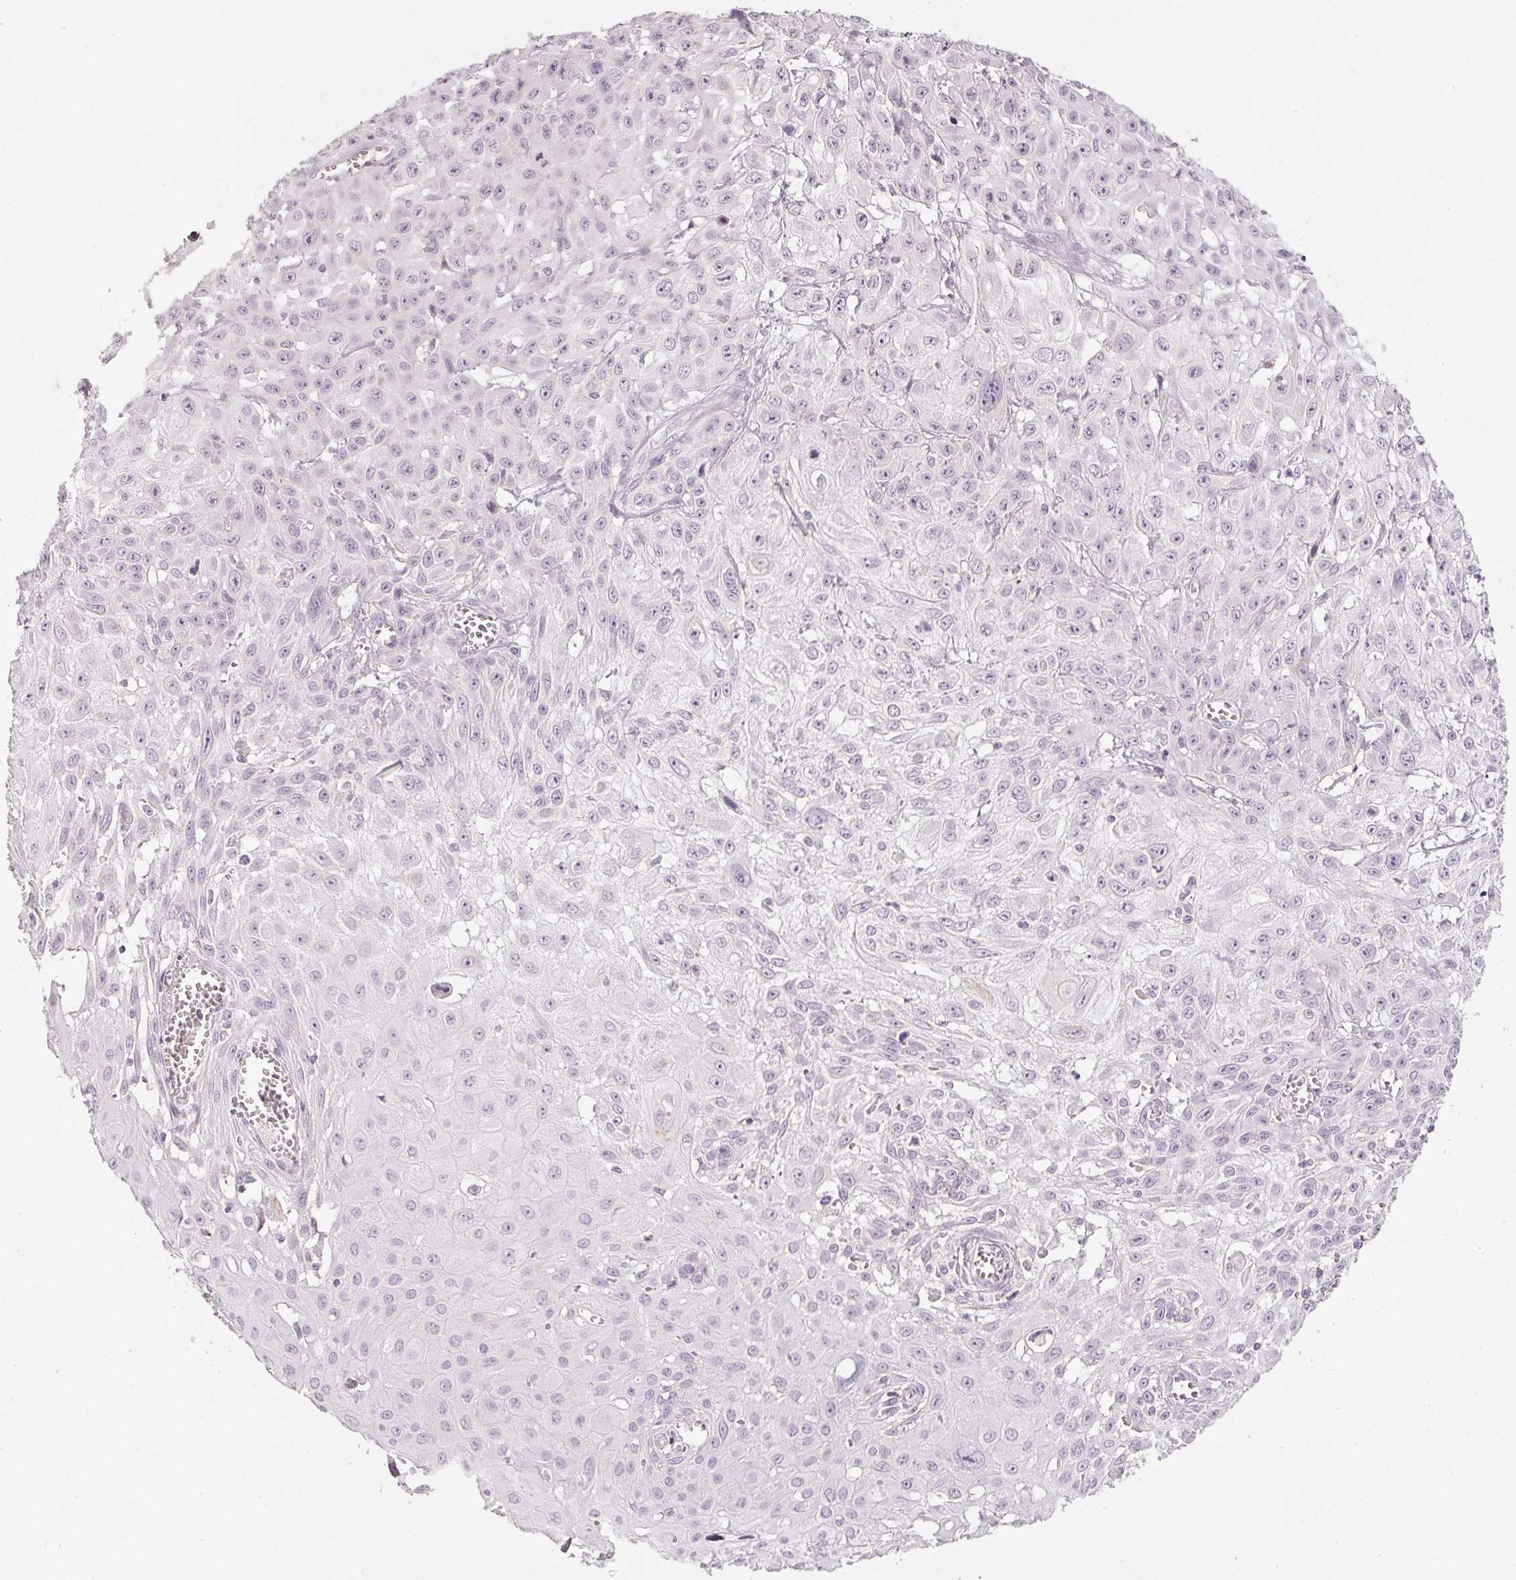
{"staining": {"intensity": "negative", "quantity": "none", "location": "none"}, "tissue": "skin cancer", "cell_type": "Tumor cells", "image_type": "cancer", "snomed": [{"axis": "morphology", "description": "Squamous cell carcinoma, NOS"}, {"axis": "topography", "description": "Skin"}, {"axis": "topography", "description": "Vulva"}], "caption": "Image shows no significant protein staining in tumor cells of skin cancer (squamous cell carcinoma). Nuclei are stained in blue.", "gene": "NRDE2", "patient": {"sex": "female", "age": 71}}